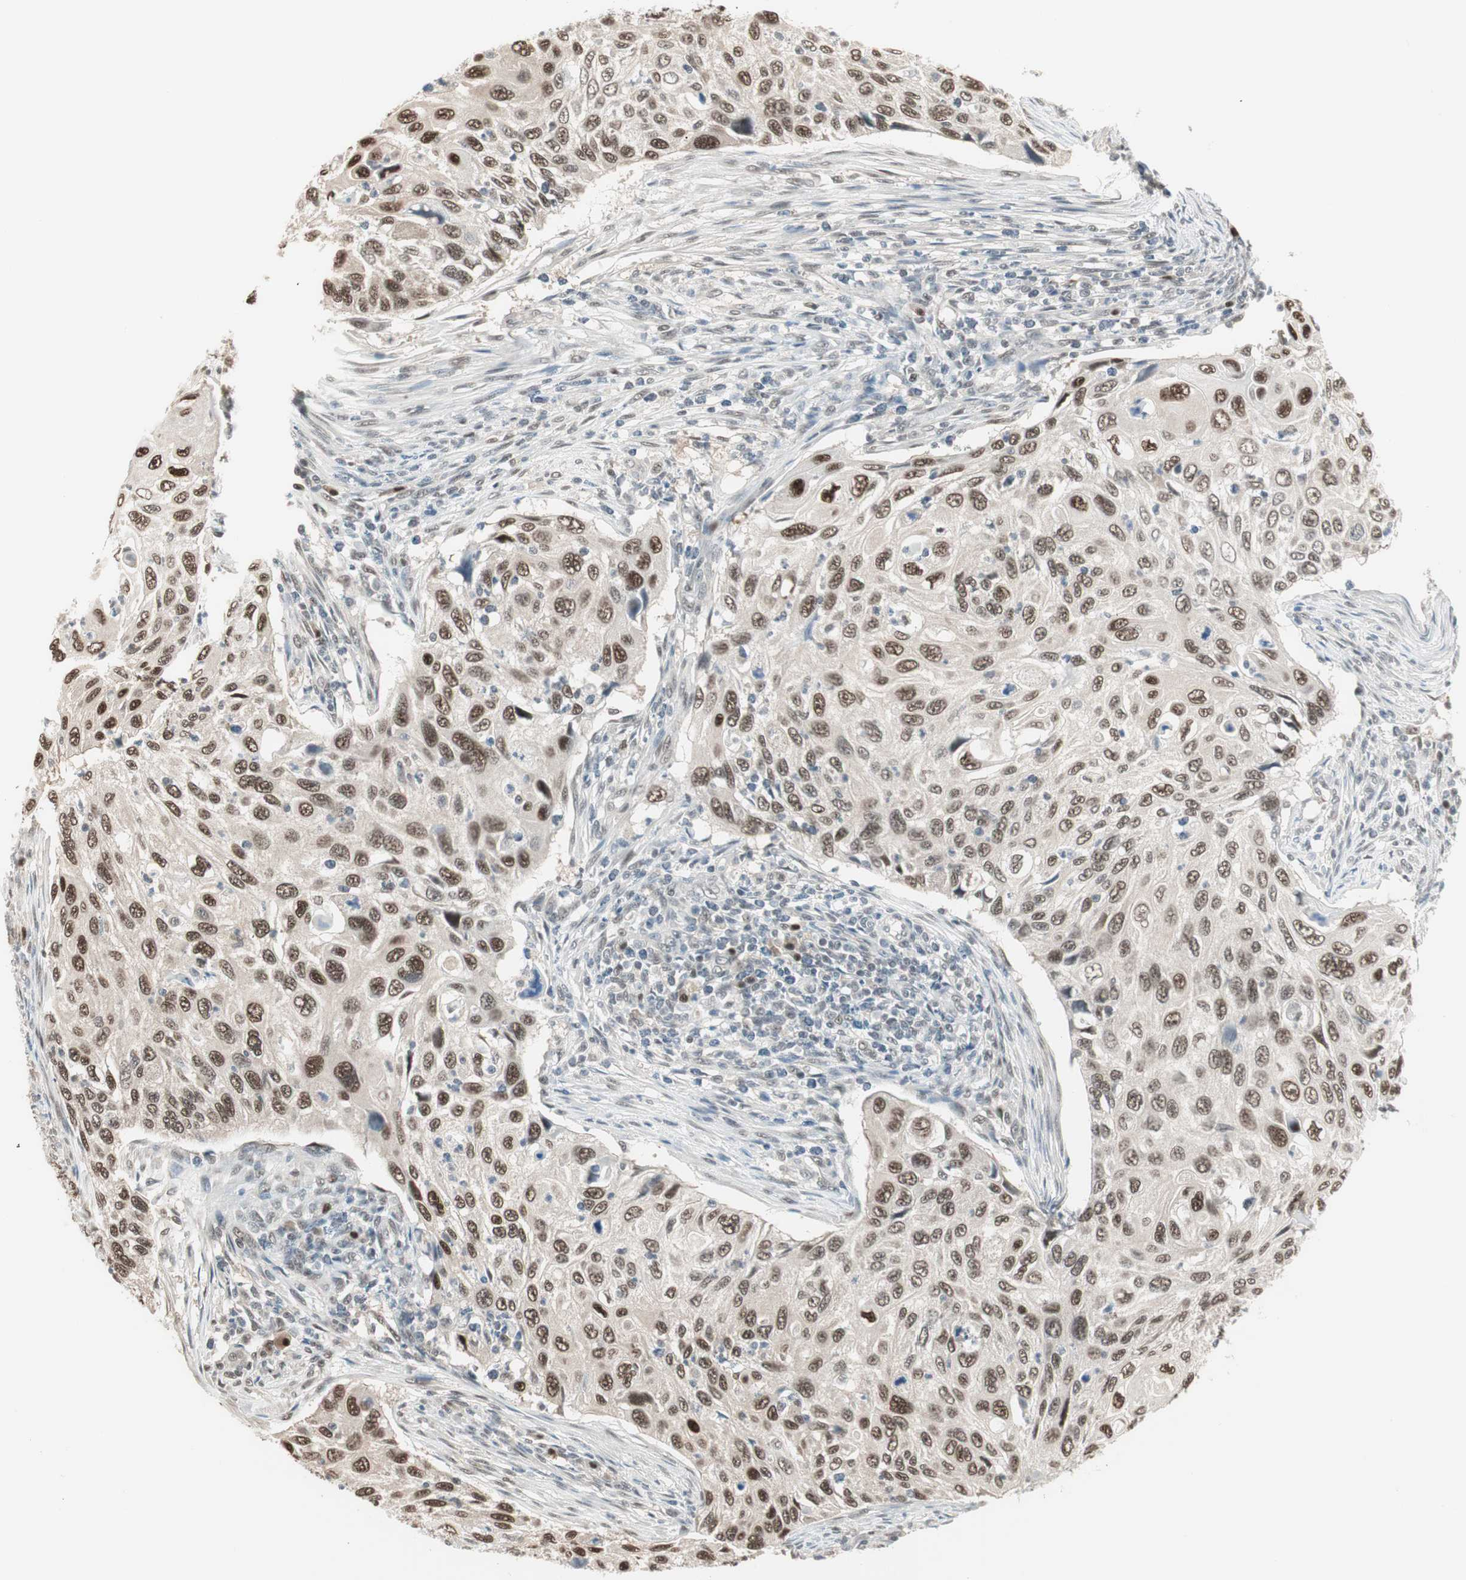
{"staining": {"intensity": "moderate", "quantity": ">75%", "location": "nuclear"}, "tissue": "cervical cancer", "cell_type": "Tumor cells", "image_type": "cancer", "snomed": [{"axis": "morphology", "description": "Squamous cell carcinoma, NOS"}, {"axis": "topography", "description": "Cervix"}], "caption": "Protein staining by IHC exhibits moderate nuclear expression in approximately >75% of tumor cells in cervical squamous cell carcinoma. The staining was performed using DAB, with brown indicating positive protein expression. Nuclei are stained blue with hematoxylin.", "gene": "LONP2", "patient": {"sex": "female", "age": 70}}